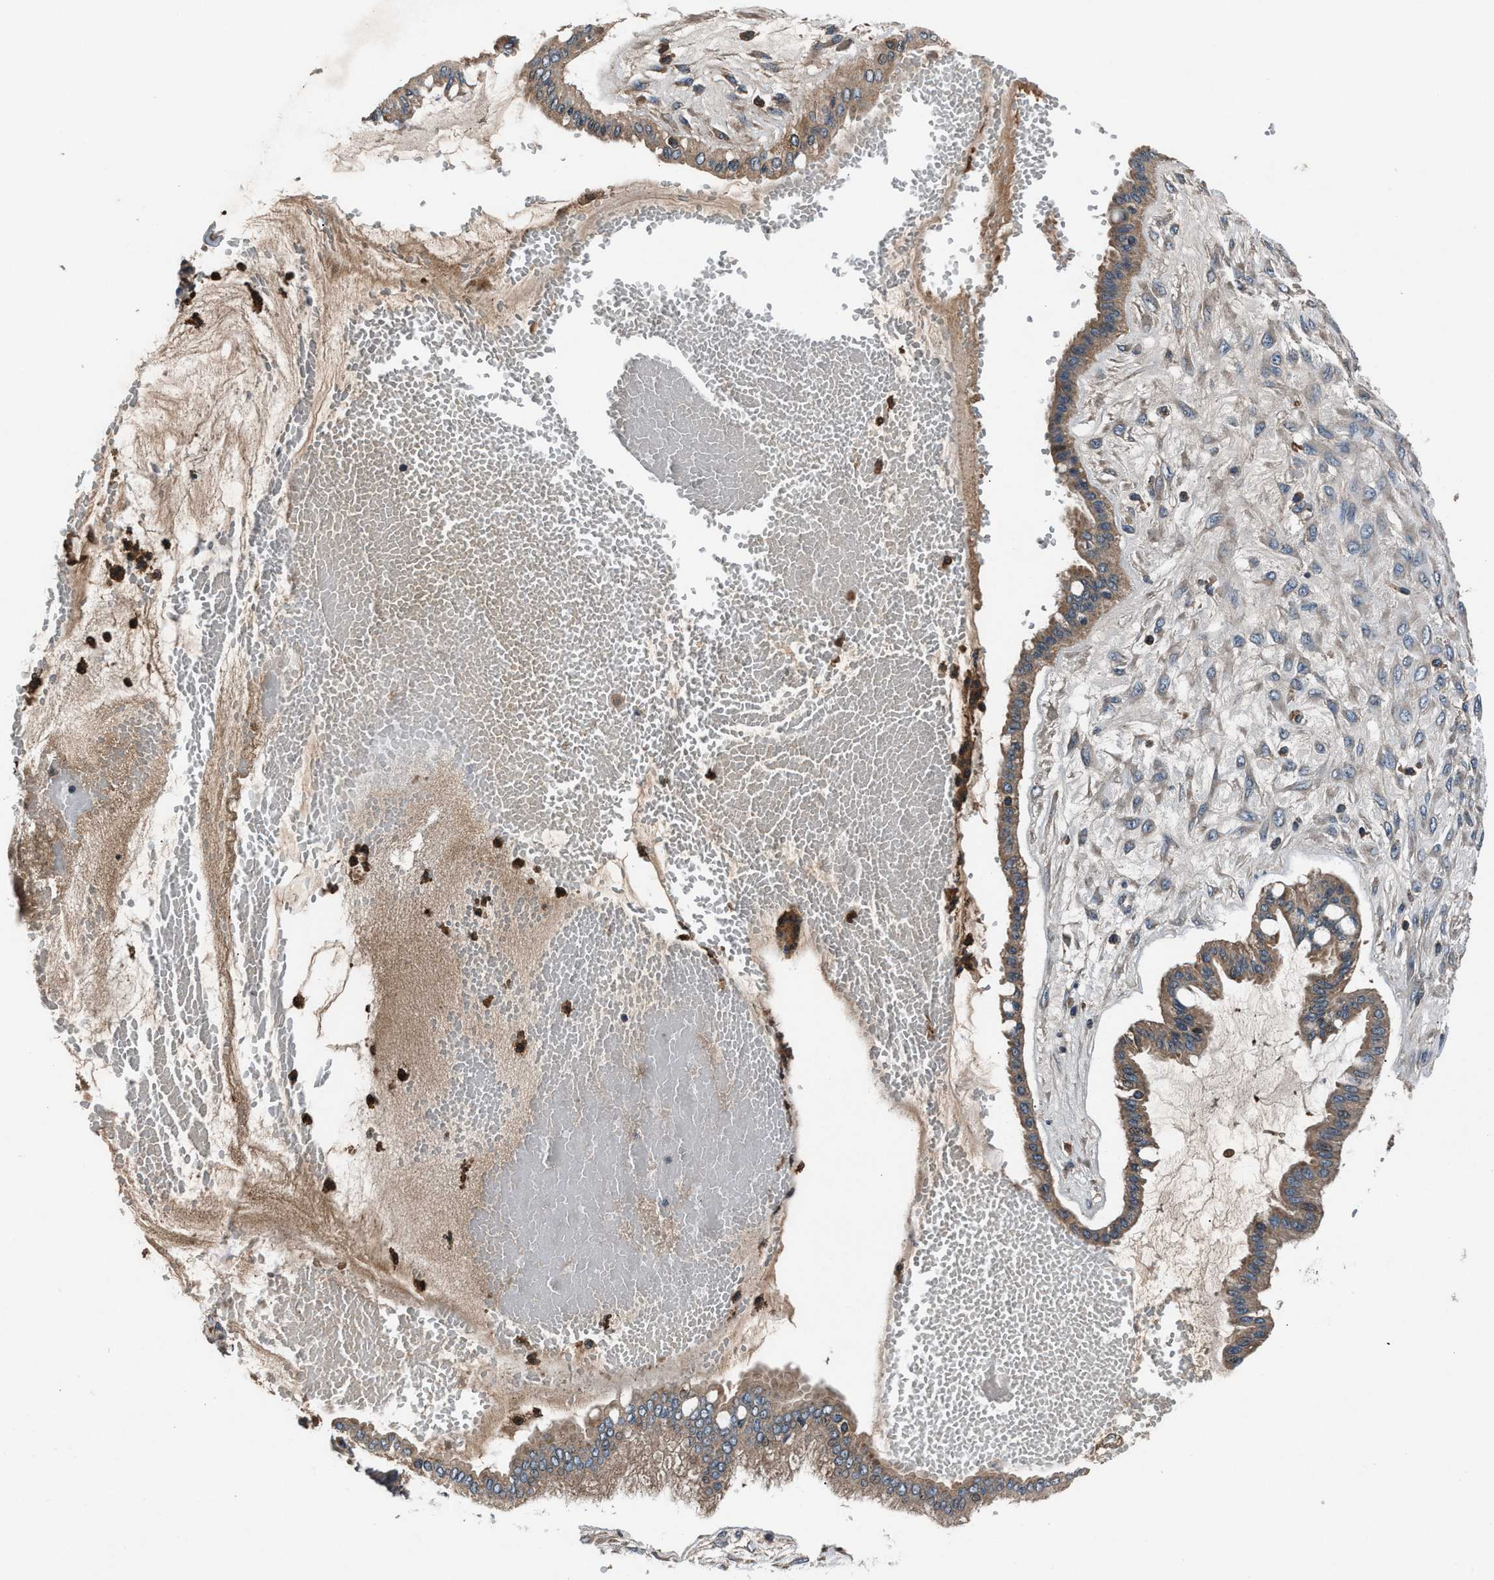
{"staining": {"intensity": "moderate", "quantity": ">75%", "location": "cytoplasmic/membranous"}, "tissue": "ovarian cancer", "cell_type": "Tumor cells", "image_type": "cancer", "snomed": [{"axis": "morphology", "description": "Cystadenocarcinoma, mucinous, NOS"}, {"axis": "topography", "description": "Ovary"}], "caption": "A medium amount of moderate cytoplasmic/membranous expression is appreciated in about >75% of tumor cells in ovarian cancer (mucinous cystadenocarcinoma) tissue.", "gene": "FAM221A", "patient": {"sex": "female", "age": 73}}